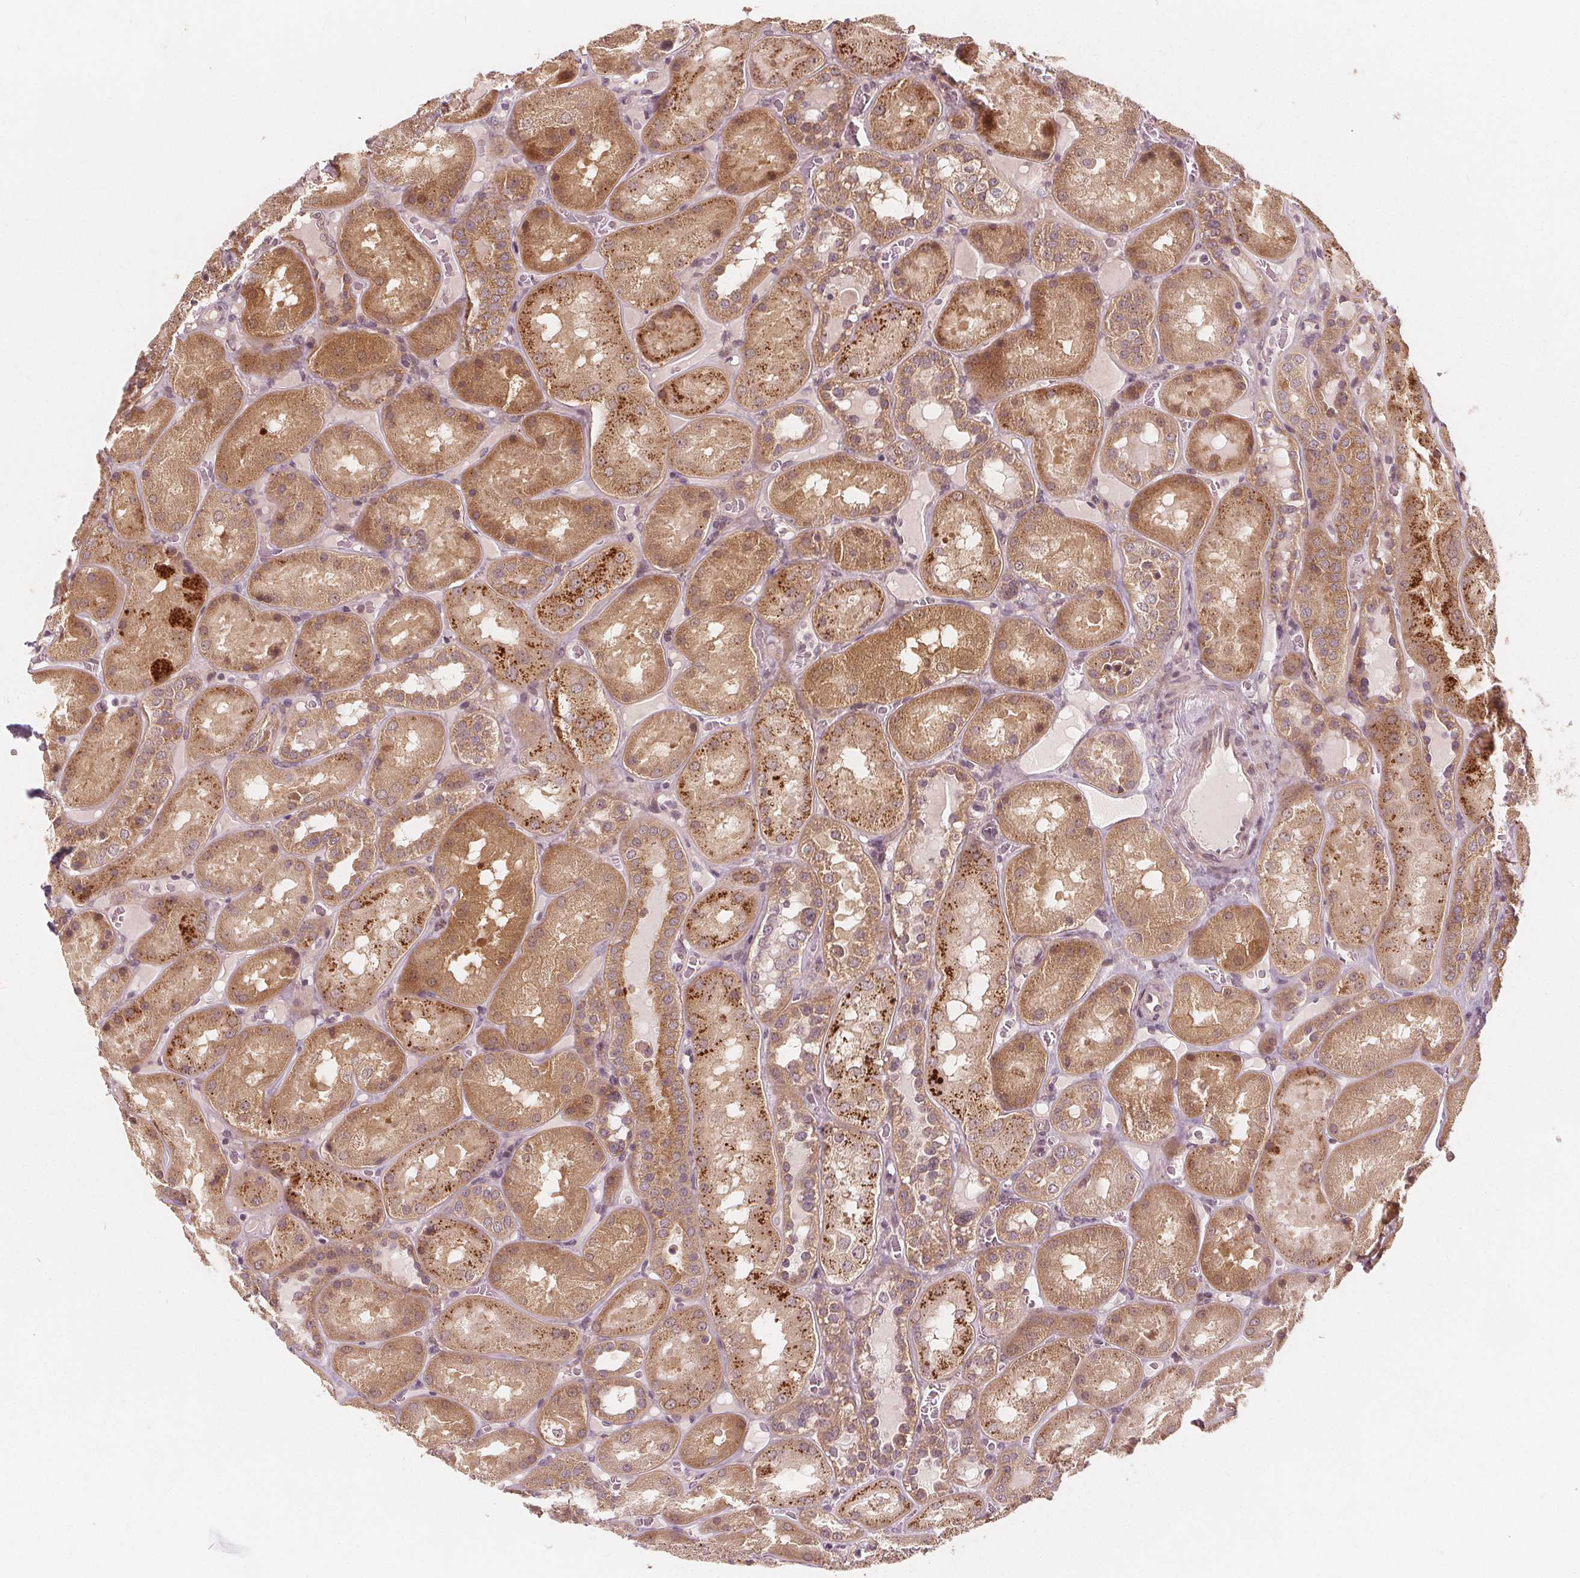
{"staining": {"intensity": "weak", "quantity": "<25%", "location": "cytoplasmic/membranous"}, "tissue": "kidney", "cell_type": "Cells in glomeruli", "image_type": "normal", "snomed": [{"axis": "morphology", "description": "Normal tissue, NOS"}, {"axis": "topography", "description": "Kidney"}], "caption": "High magnification brightfield microscopy of unremarkable kidney stained with DAB (3,3'-diaminobenzidine) (brown) and counterstained with hematoxylin (blue): cells in glomeruli show no significant expression. Nuclei are stained in blue.", "gene": "SNX12", "patient": {"sex": "male", "age": 73}}